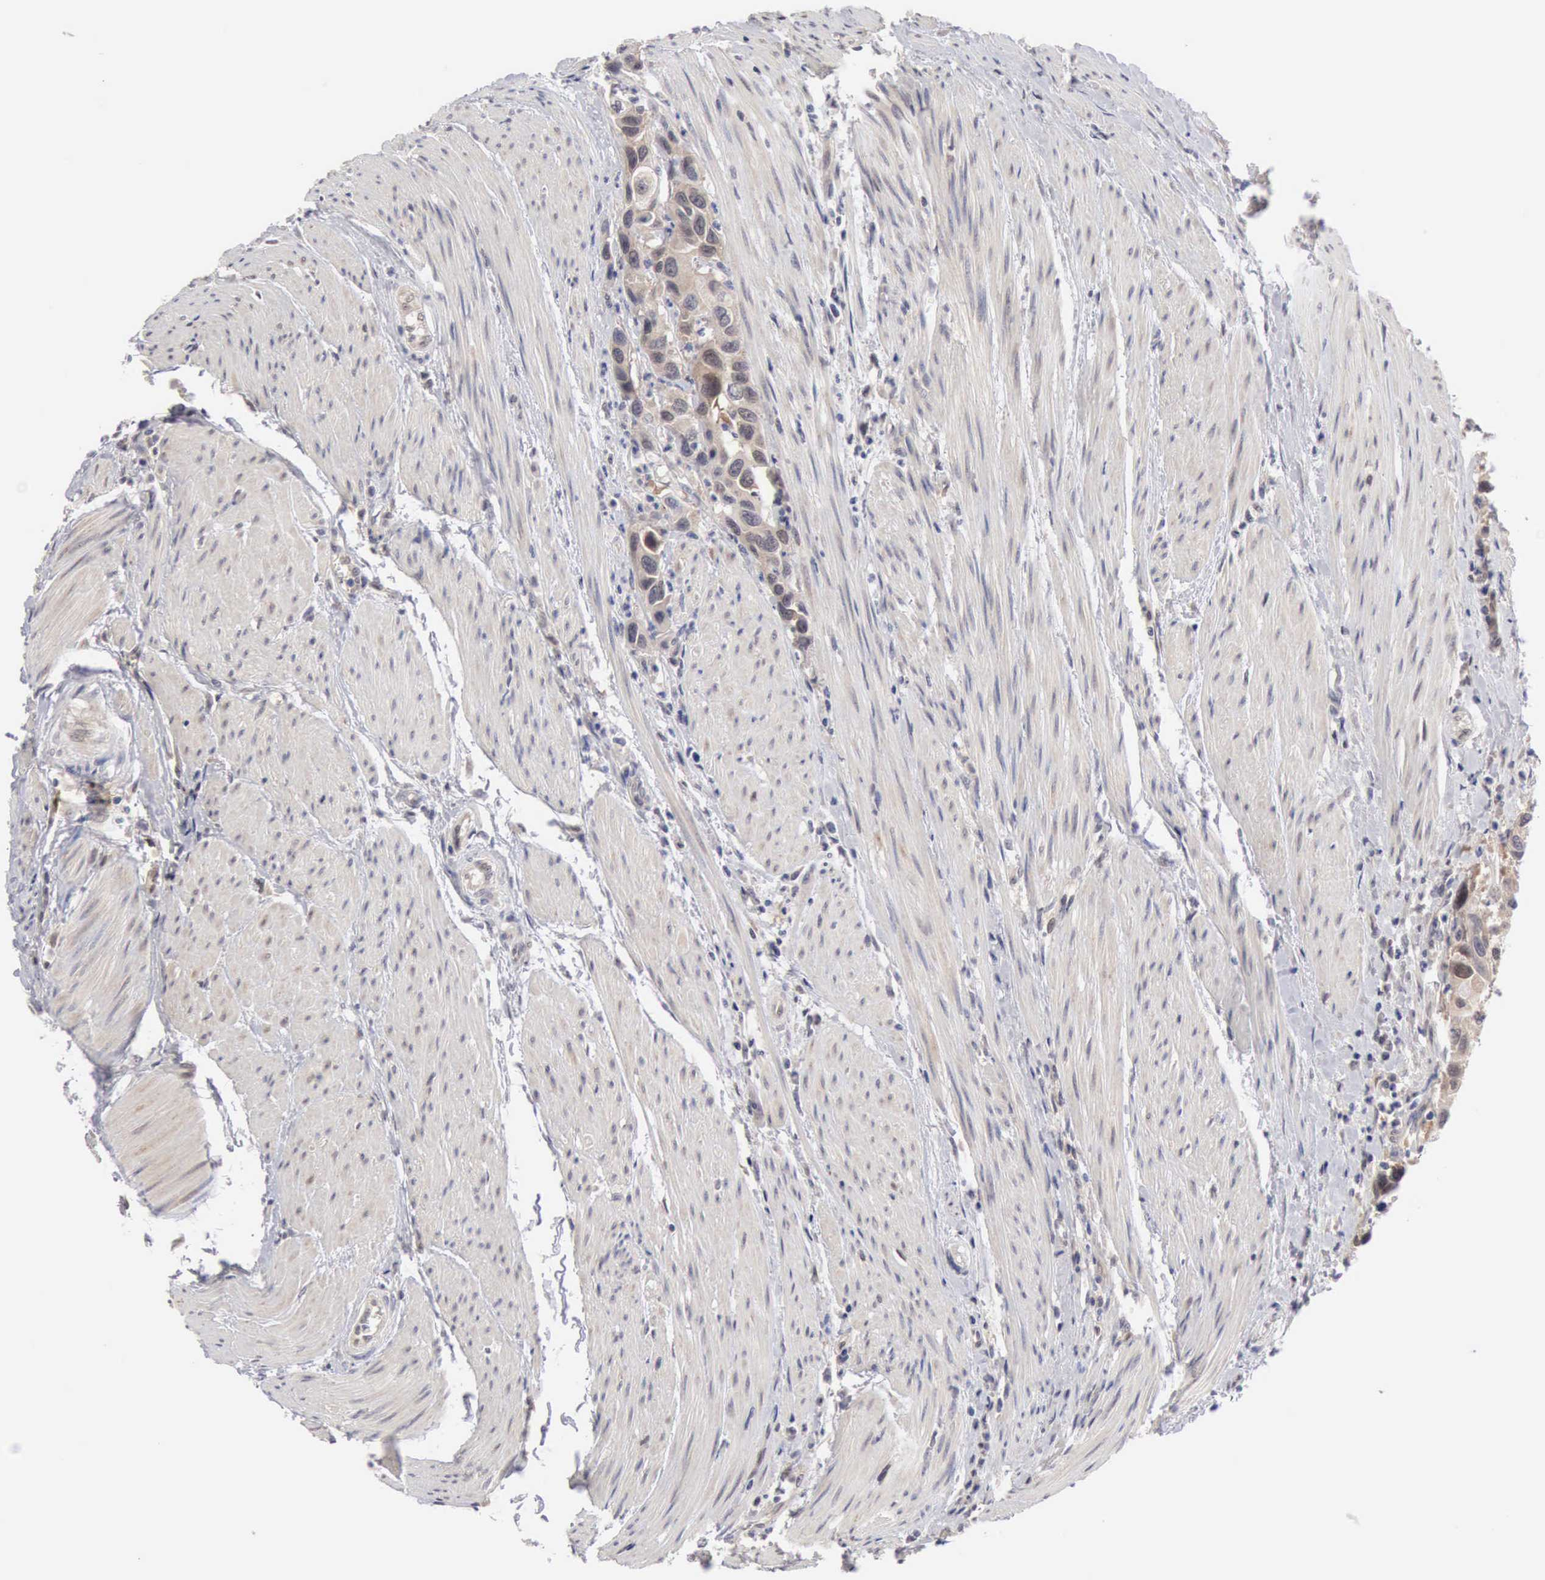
{"staining": {"intensity": "weak", "quantity": ">75%", "location": "cytoplasmic/membranous"}, "tissue": "urothelial cancer", "cell_type": "Tumor cells", "image_type": "cancer", "snomed": [{"axis": "morphology", "description": "Urothelial carcinoma, High grade"}, {"axis": "topography", "description": "Urinary bladder"}], "caption": "IHC histopathology image of neoplastic tissue: human urothelial cancer stained using IHC demonstrates low levels of weak protein expression localized specifically in the cytoplasmic/membranous of tumor cells, appearing as a cytoplasmic/membranous brown color.", "gene": "PTGR2", "patient": {"sex": "male", "age": 66}}